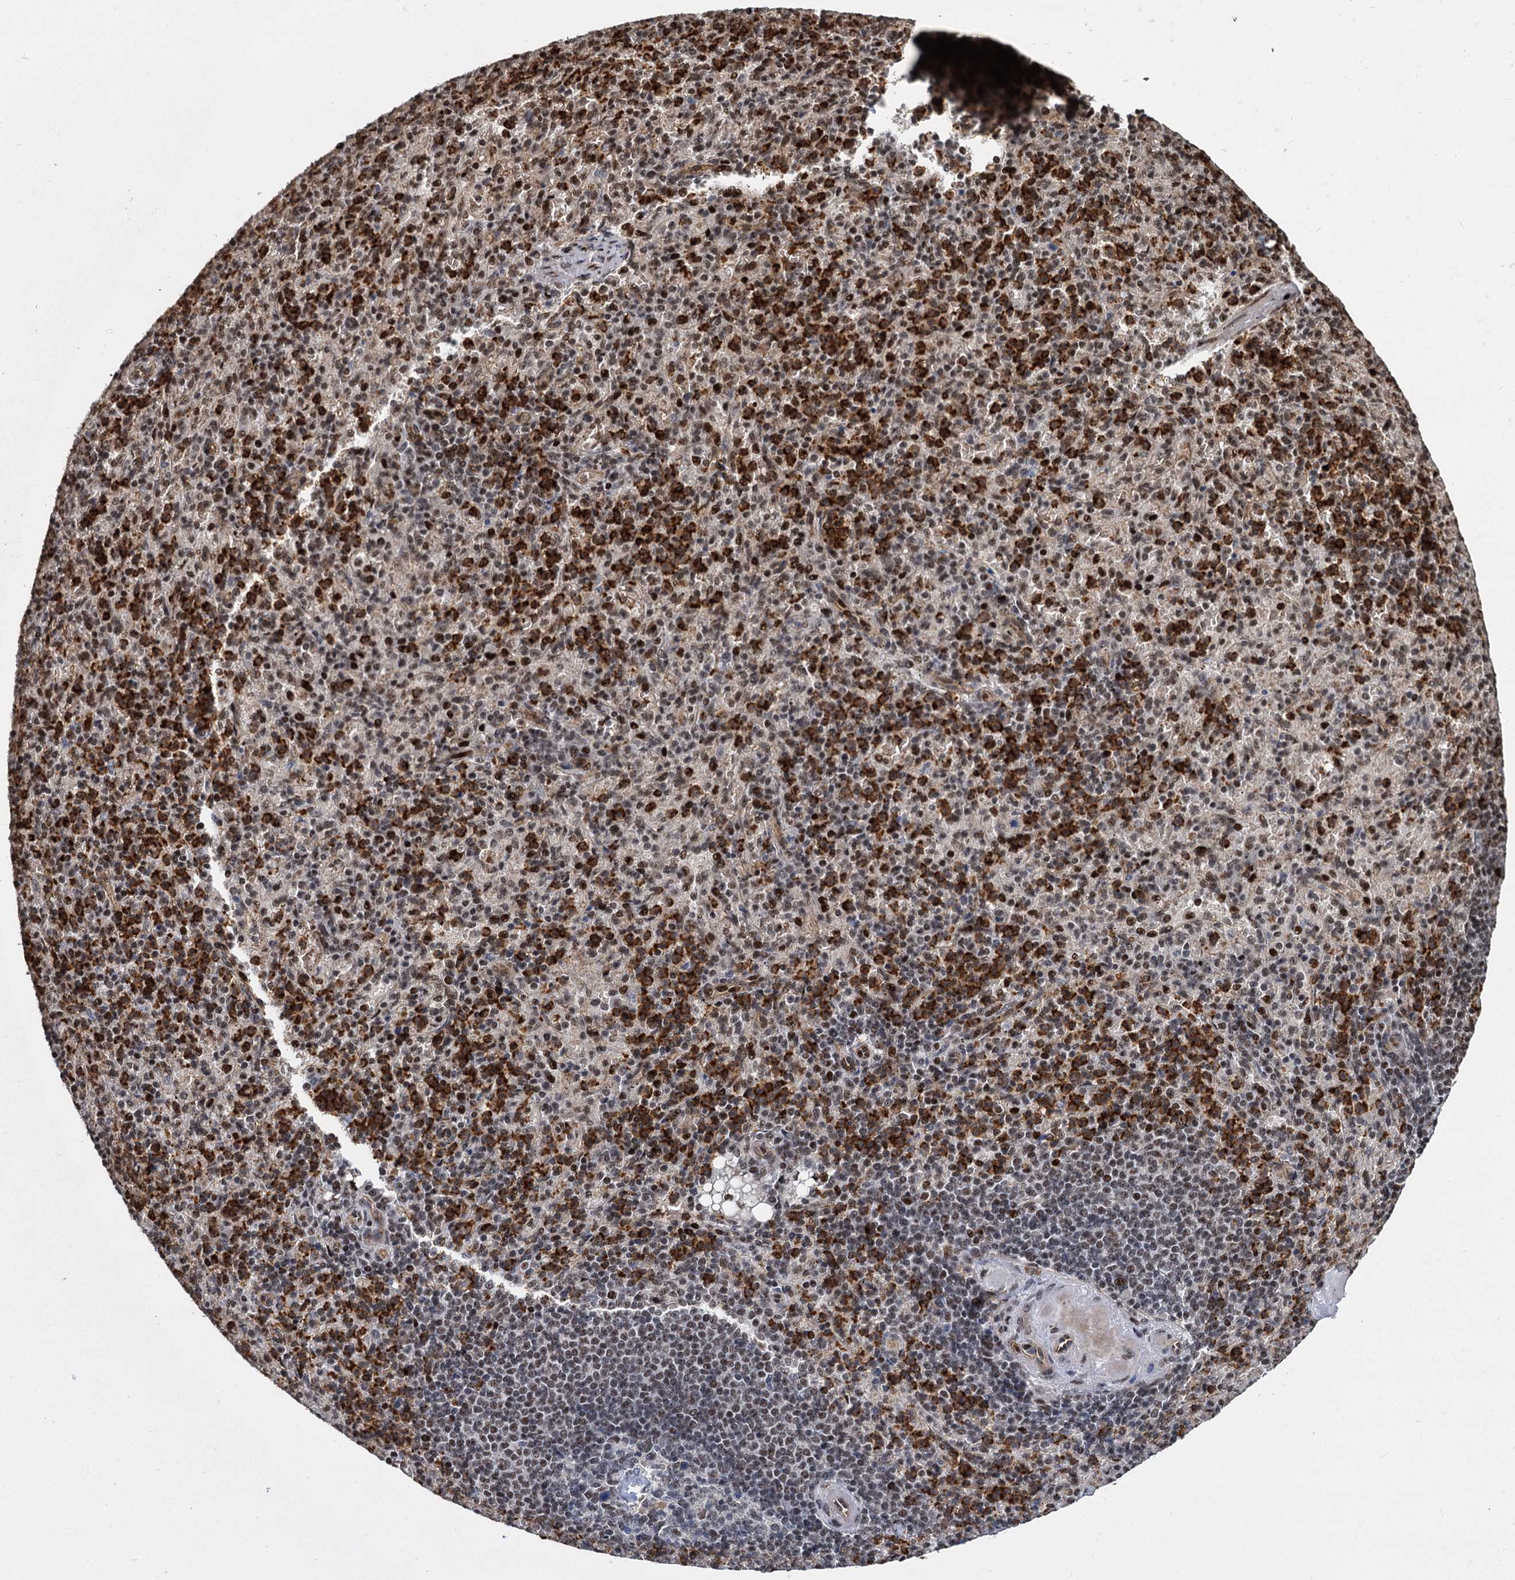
{"staining": {"intensity": "strong", "quantity": ">75%", "location": "cytoplasmic/membranous,nuclear"}, "tissue": "spleen", "cell_type": "Cells in red pulp", "image_type": "normal", "snomed": [{"axis": "morphology", "description": "Normal tissue, NOS"}, {"axis": "topography", "description": "Spleen"}], "caption": "High-power microscopy captured an immunohistochemistry (IHC) photomicrograph of unremarkable spleen, revealing strong cytoplasmic/membranous,nuclear staining in about >75% of cells in red pulp. (DAB (3,3'-diaminobenzidine) IHC with brightfield microscopy, high magnification).", "gene": "ANKRD49", "patient": {"sex": "female", "age": 74}}